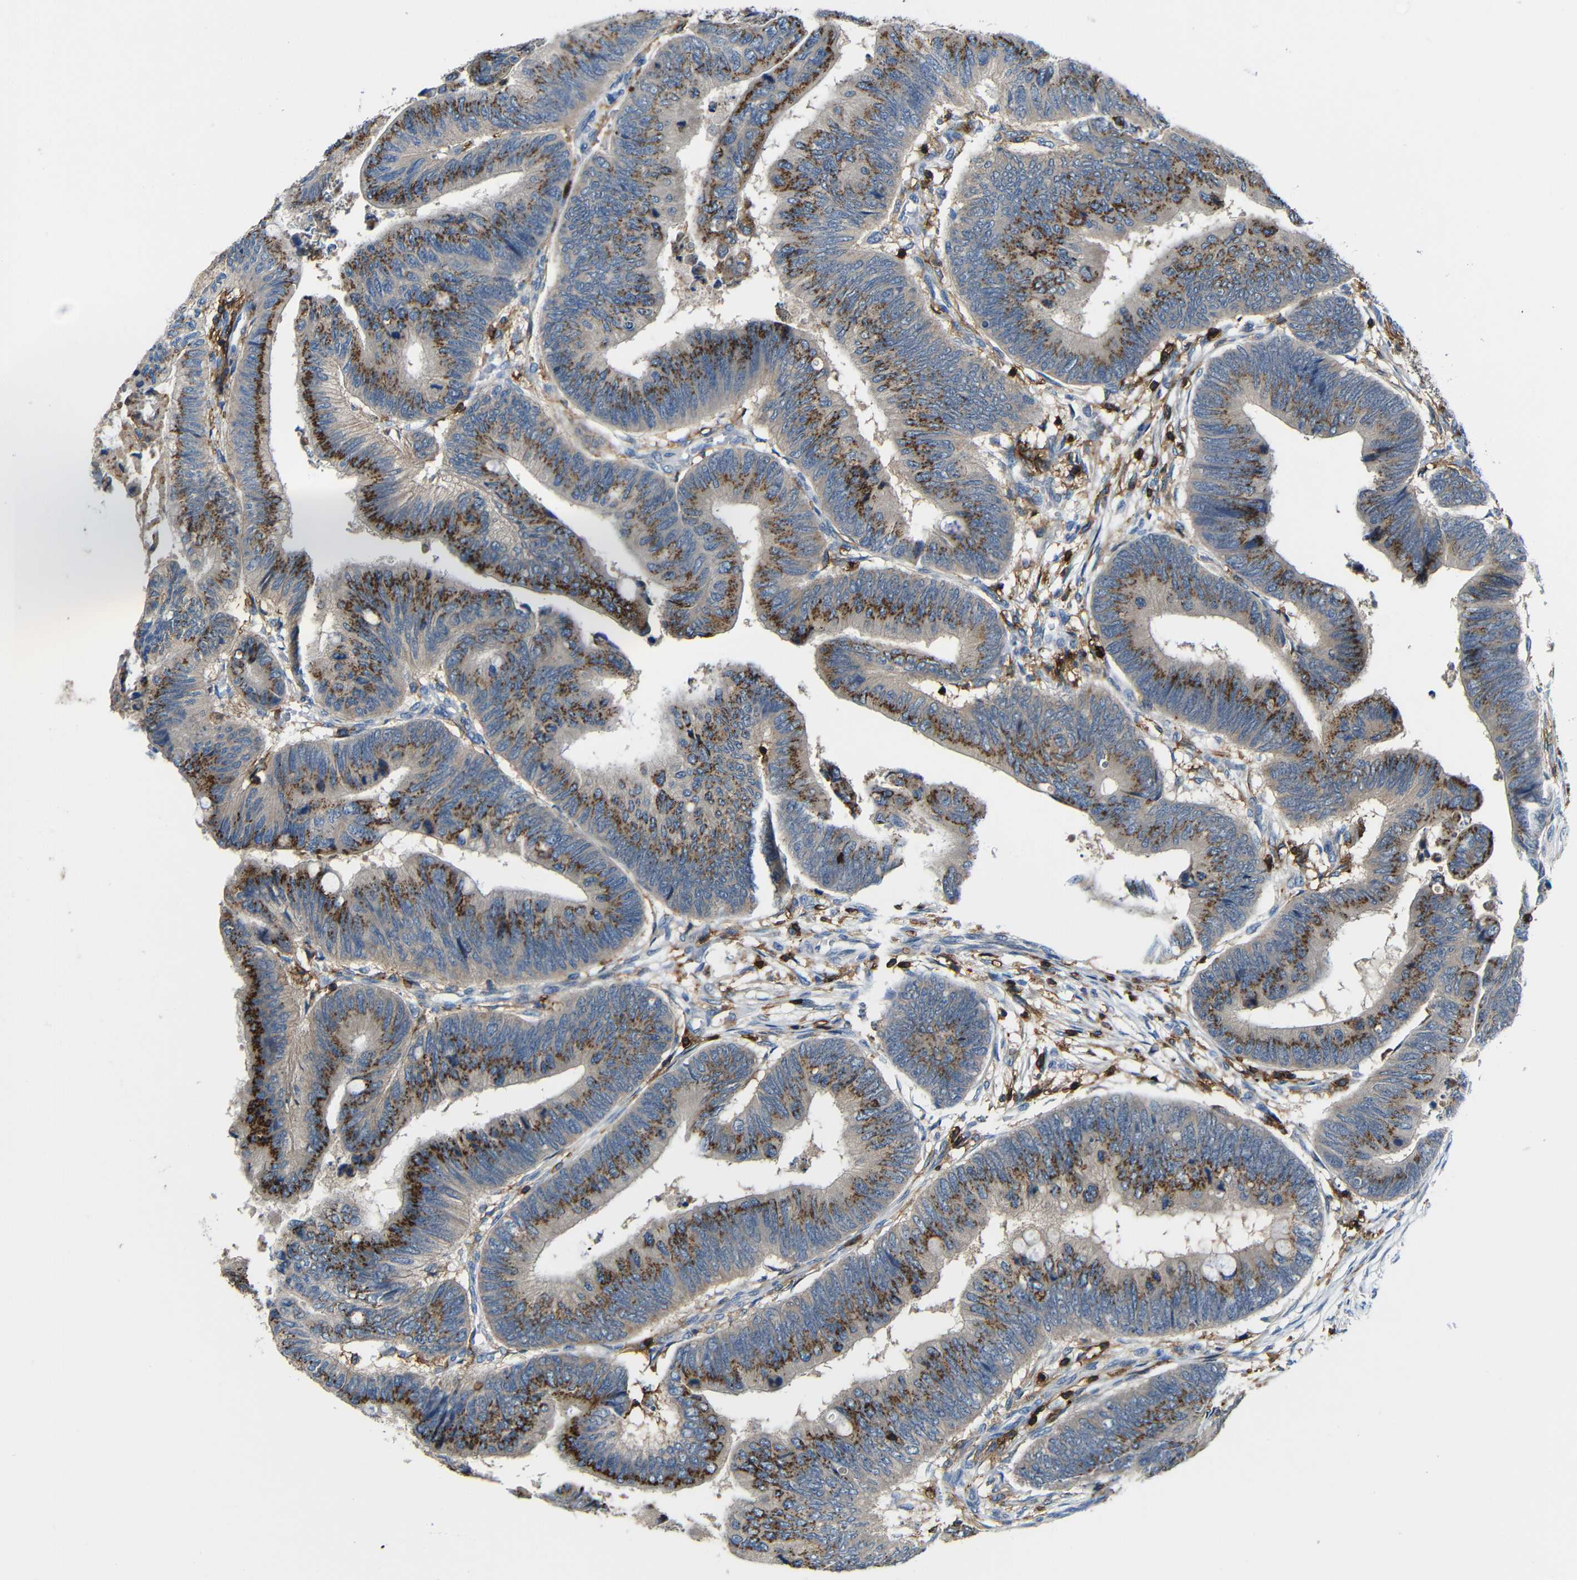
{"staining": {"intensity": "moderate", "quantity": ">75%", "location": "cytoplasmic/membranous"}, "tissue": "colorectal cancer", "cell_type": "Tumor cells", "image_type": "cancer", "snomed": [{"axis": "morphology", "description": "Normal tissue, NOS"}, {"axis": "morphology", "description": "Adenocarcinoma, NOS"}, {"axis": "topography", "description": "Rectum"}, {"axis": "topography", "description": "Peripheral nerve tissue"}], "caption": "Immunohistochemistry micrograph of human colorectal cancer (adenocarcinoma) stained for a protein (brown), which displays medium levels of moderate cytoplasmic/membranous staining in about >75% of tumor cells.", "gene": "P2RY12", "patient": {"sex": "male", "age": 92}}